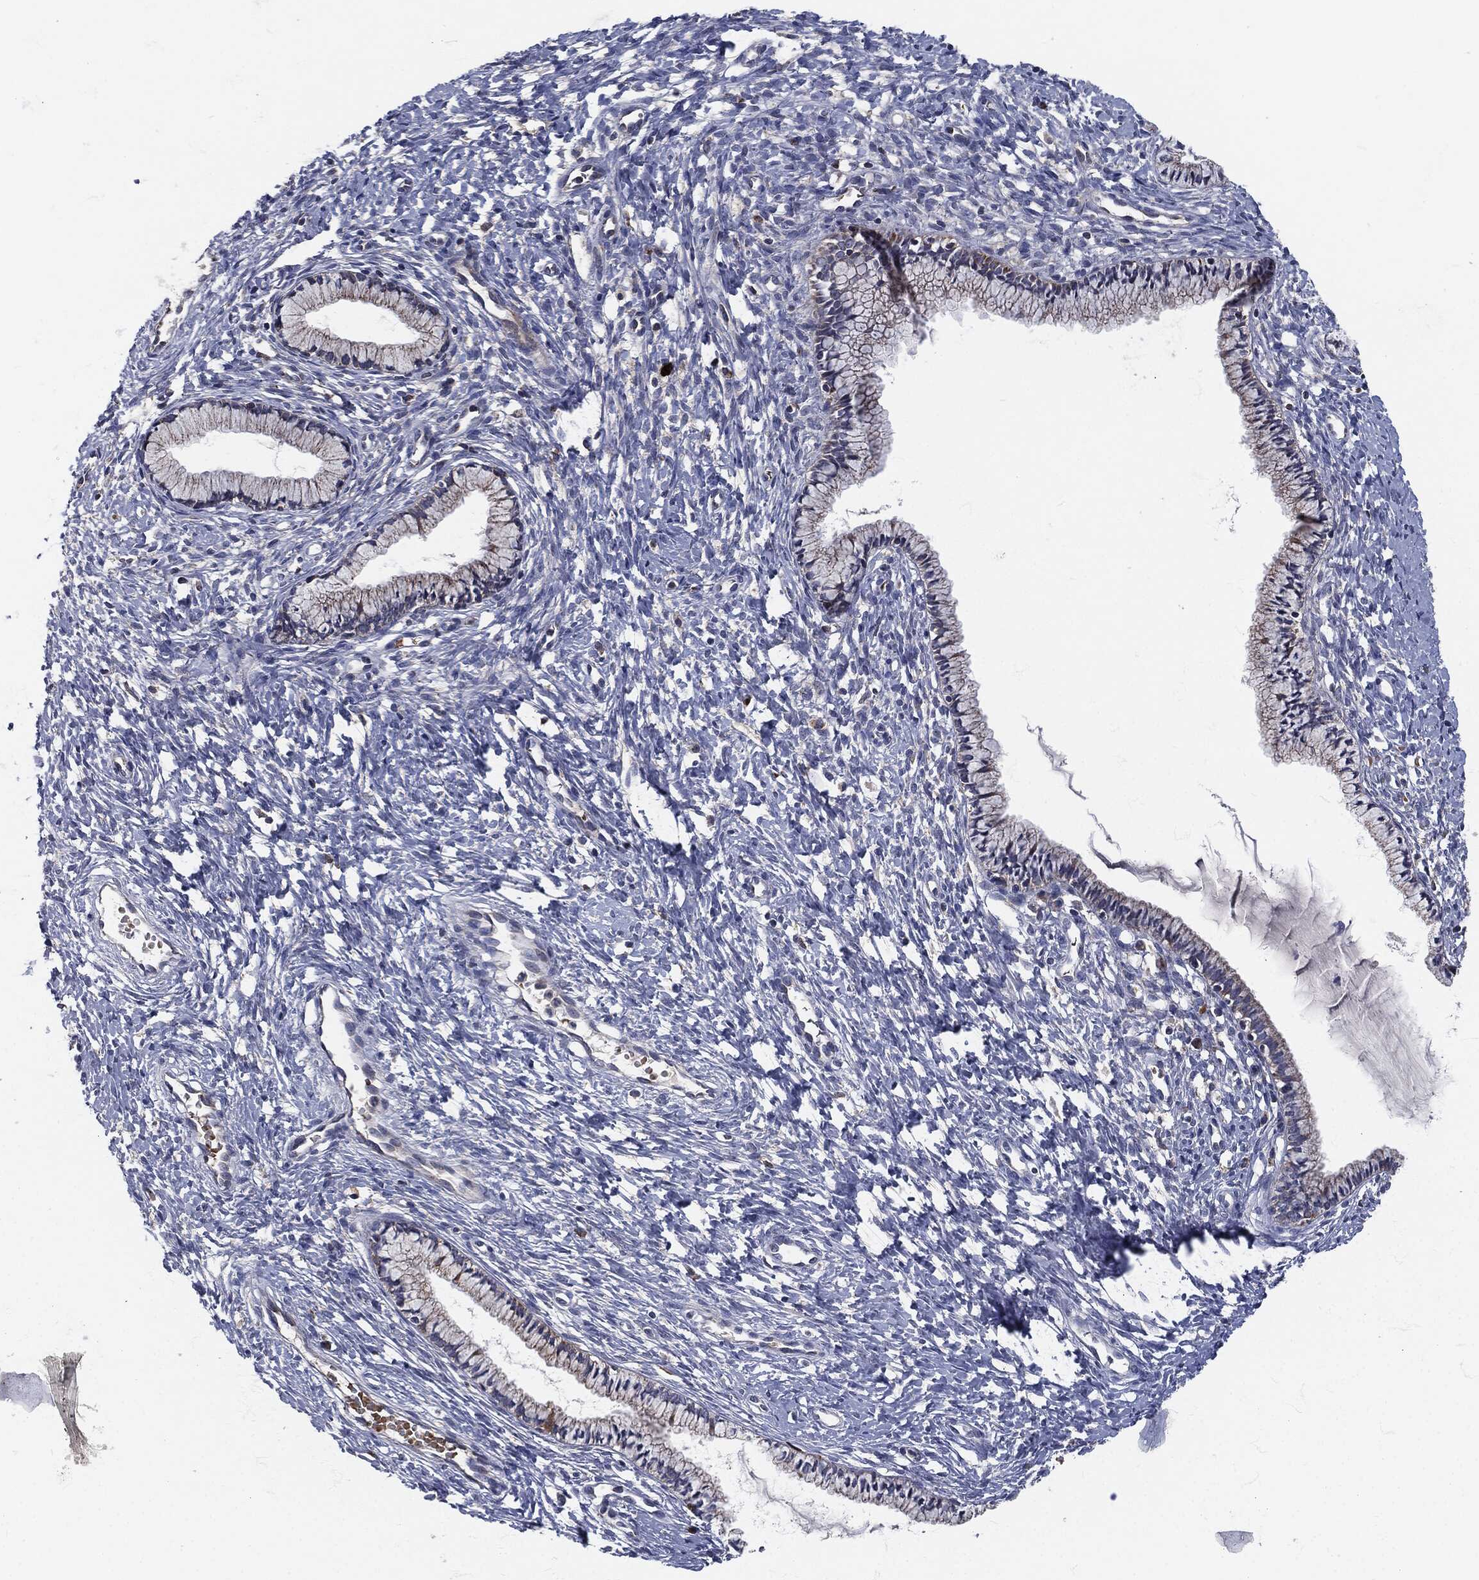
{"staining": {"intensity": "moderate", "quantity": "<25%", "location": "cytoplasmic/membranous"}, "tissue": "cervix", "cell_type": "Glandular cells", "image_type": "normal", "snomed": [{"axis": "morphology", "description": "Normal tissue, NOS"}, {"axis": "topography", "description": "Cervix"}], "caption": "This is a histology image of immunohistochemistry (IHC) staining of unremarkable cervix, which shows moderate positivity in the cytoplasmic/membranous of glandular cells.", "gene": "SIGLEC9", "patient": {"sex": "female", "age": 39}}